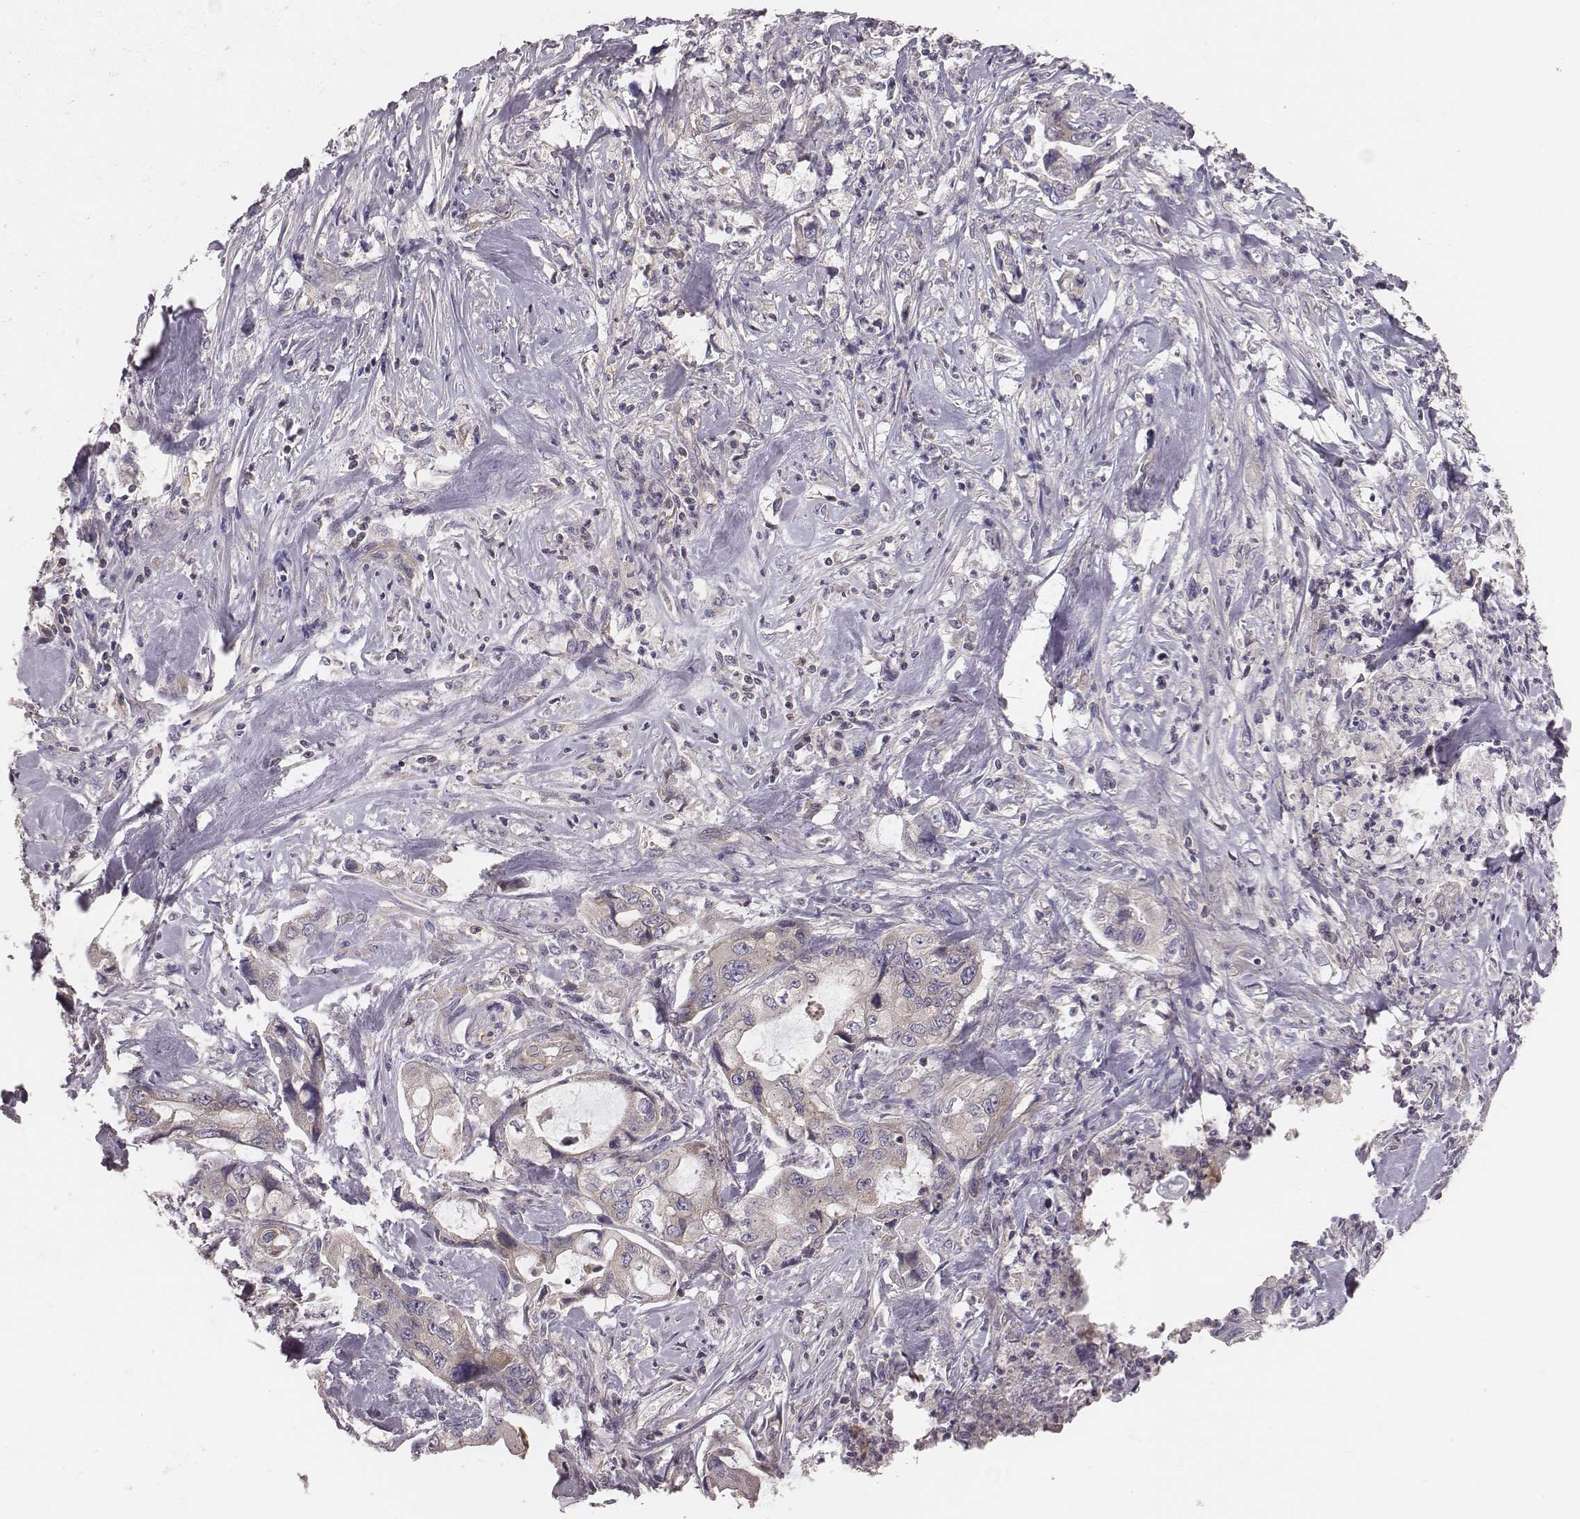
{"staining": {"intensity": "negative", "quantity": "none", "location": "none"}, "tissue": "stomach cancer", "cell_type": "Tumor cells", "image_type": "cancer", "snomed": [{"axis": "morphology", "description": "Adenocarcinoma, NOS"}, {"axis": "topography", "description": "Pancreas"}, {"axis": "topography", "description": "Stomach, upper"}], "caption": "This is an IHC histopathology image of human stomach cancer. There is no staining in tumor cells.", "gene": "CAD", "patient": {"sex": "male", "age": 77}}